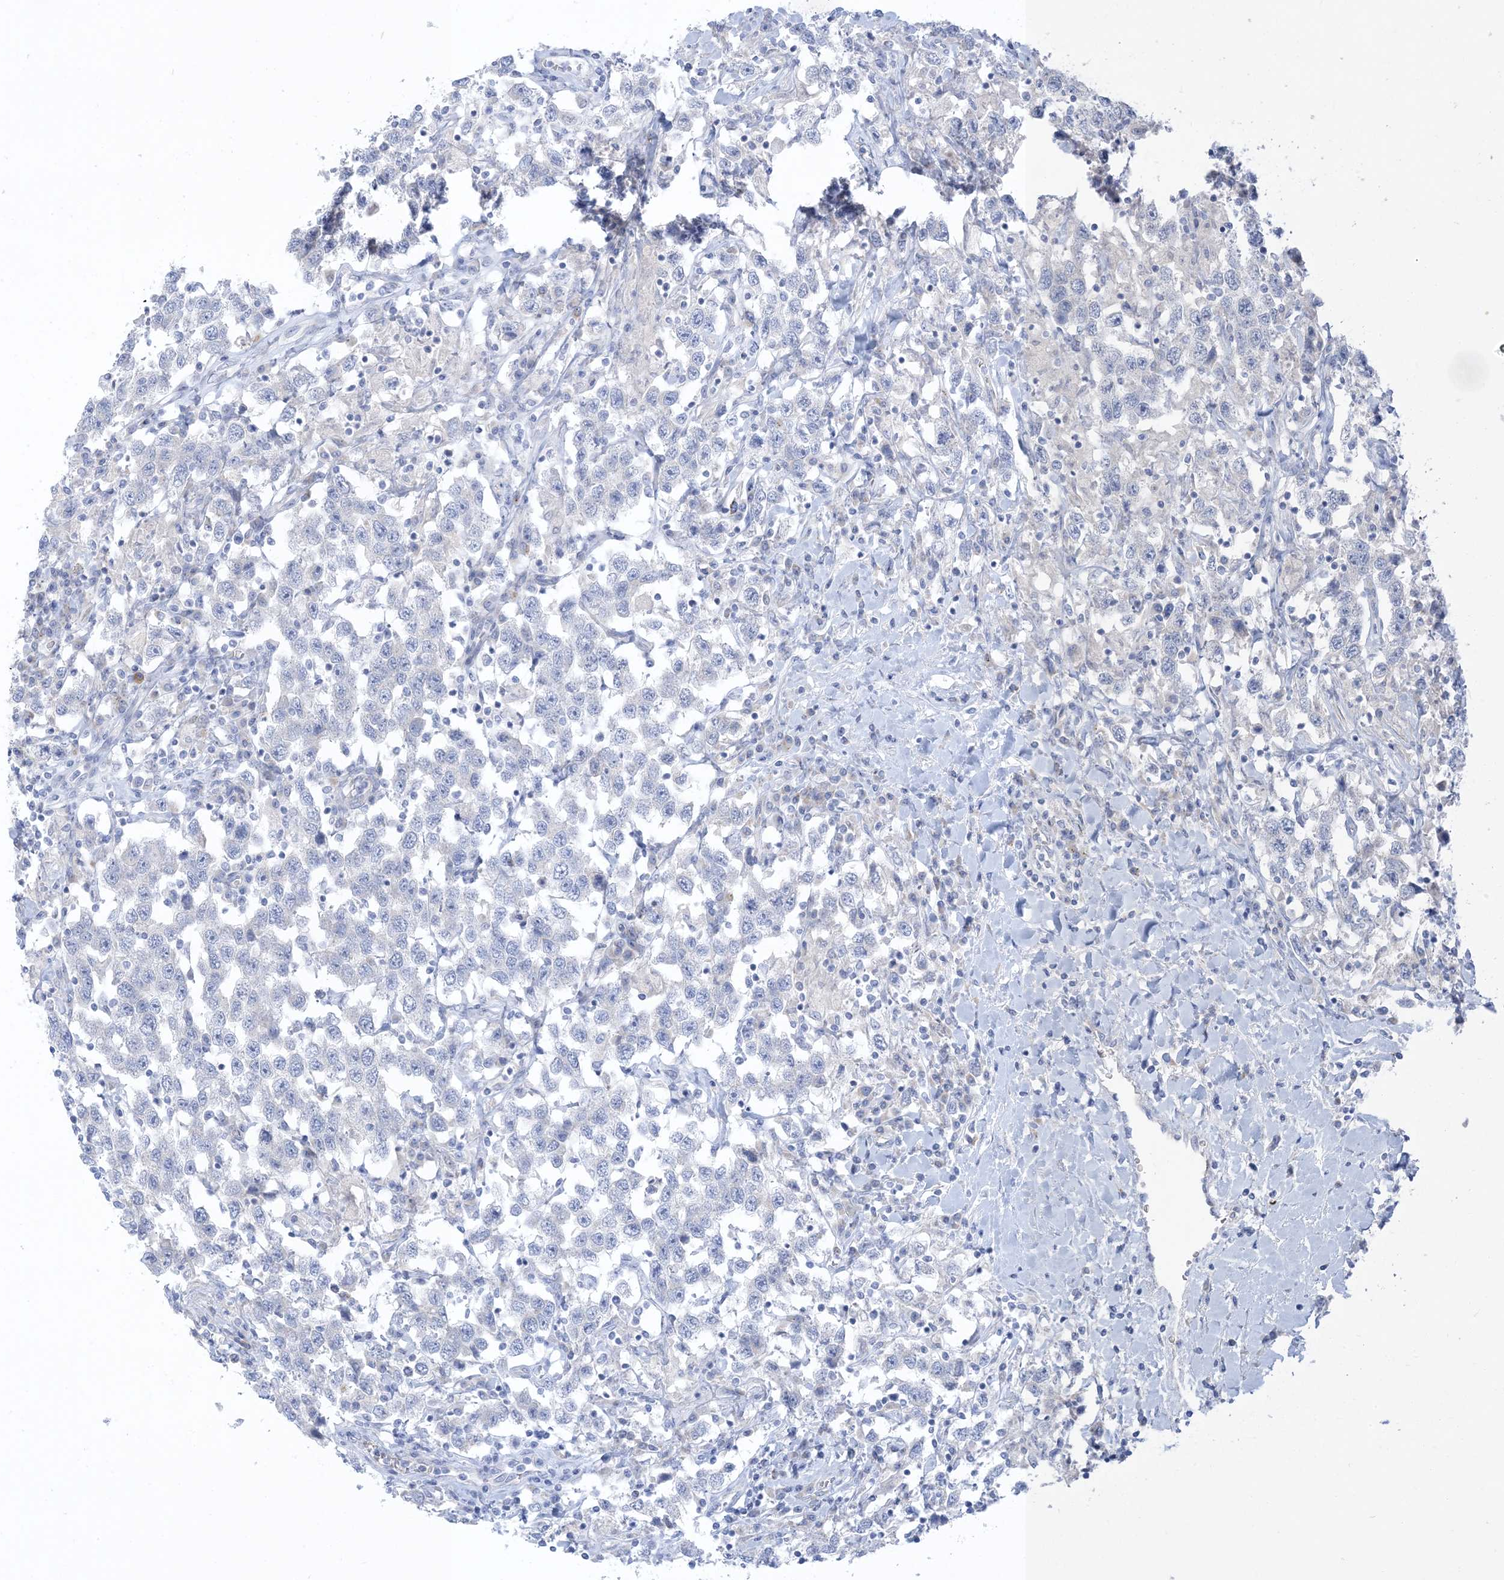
{"staining": {"intensity": "negative", "quantity": "none", "location": "none"}, "tissue": "testis cancer", "cell_type": "Tumor cells", "image_type": "cancer", "snomed": [{"axis": "morphology", "description": "Seminoma, NOS"}, {"axis": "topography", "description": "Testis"}], "caption": "Human testis seminoma stained for a protein using IHC displays no expression in tumor cells.", "gene": "XIRP2", "patient": {"sex": "male", "age": 41}}